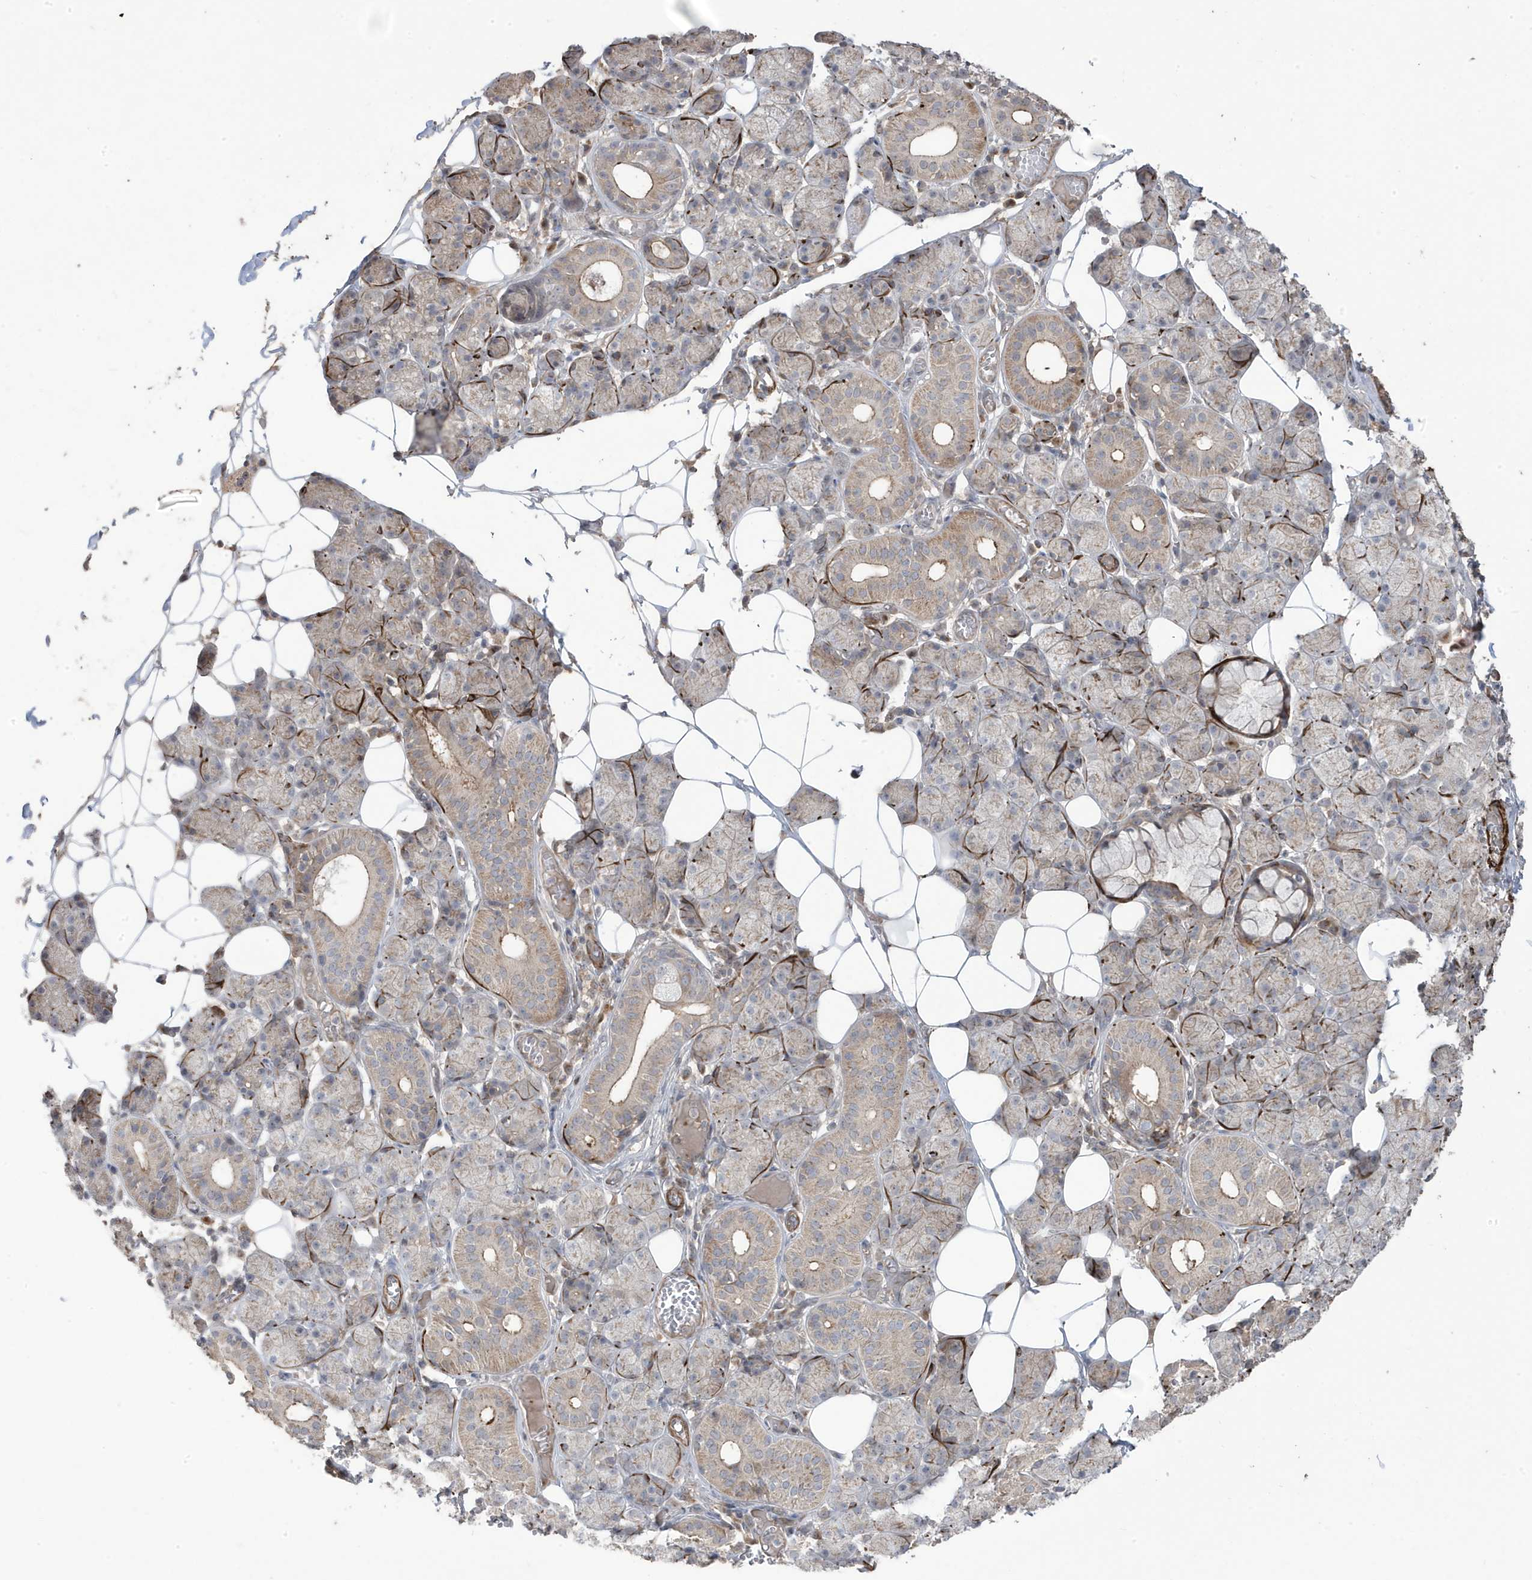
{"staining": {"intensity": "moderate", "quantity": "<25%", "location": "cytoplasmic/membranous"}, "tissue": "salivary gland", "cell_type": "Glandular cells", "image_type": "normal", "snomed": [{"axis": "morphology", "description": "Normal tissue, NOS"}, {"axis": "topography", "description": "Salivary gland"}], "caption": "Protein staining displays moderate cytoplasmic/membranous expression in approximately <25% of glandular cells in benign salivary gland.", "gene": "CETN3", "patient": {"sex": "female", "age": 33}}